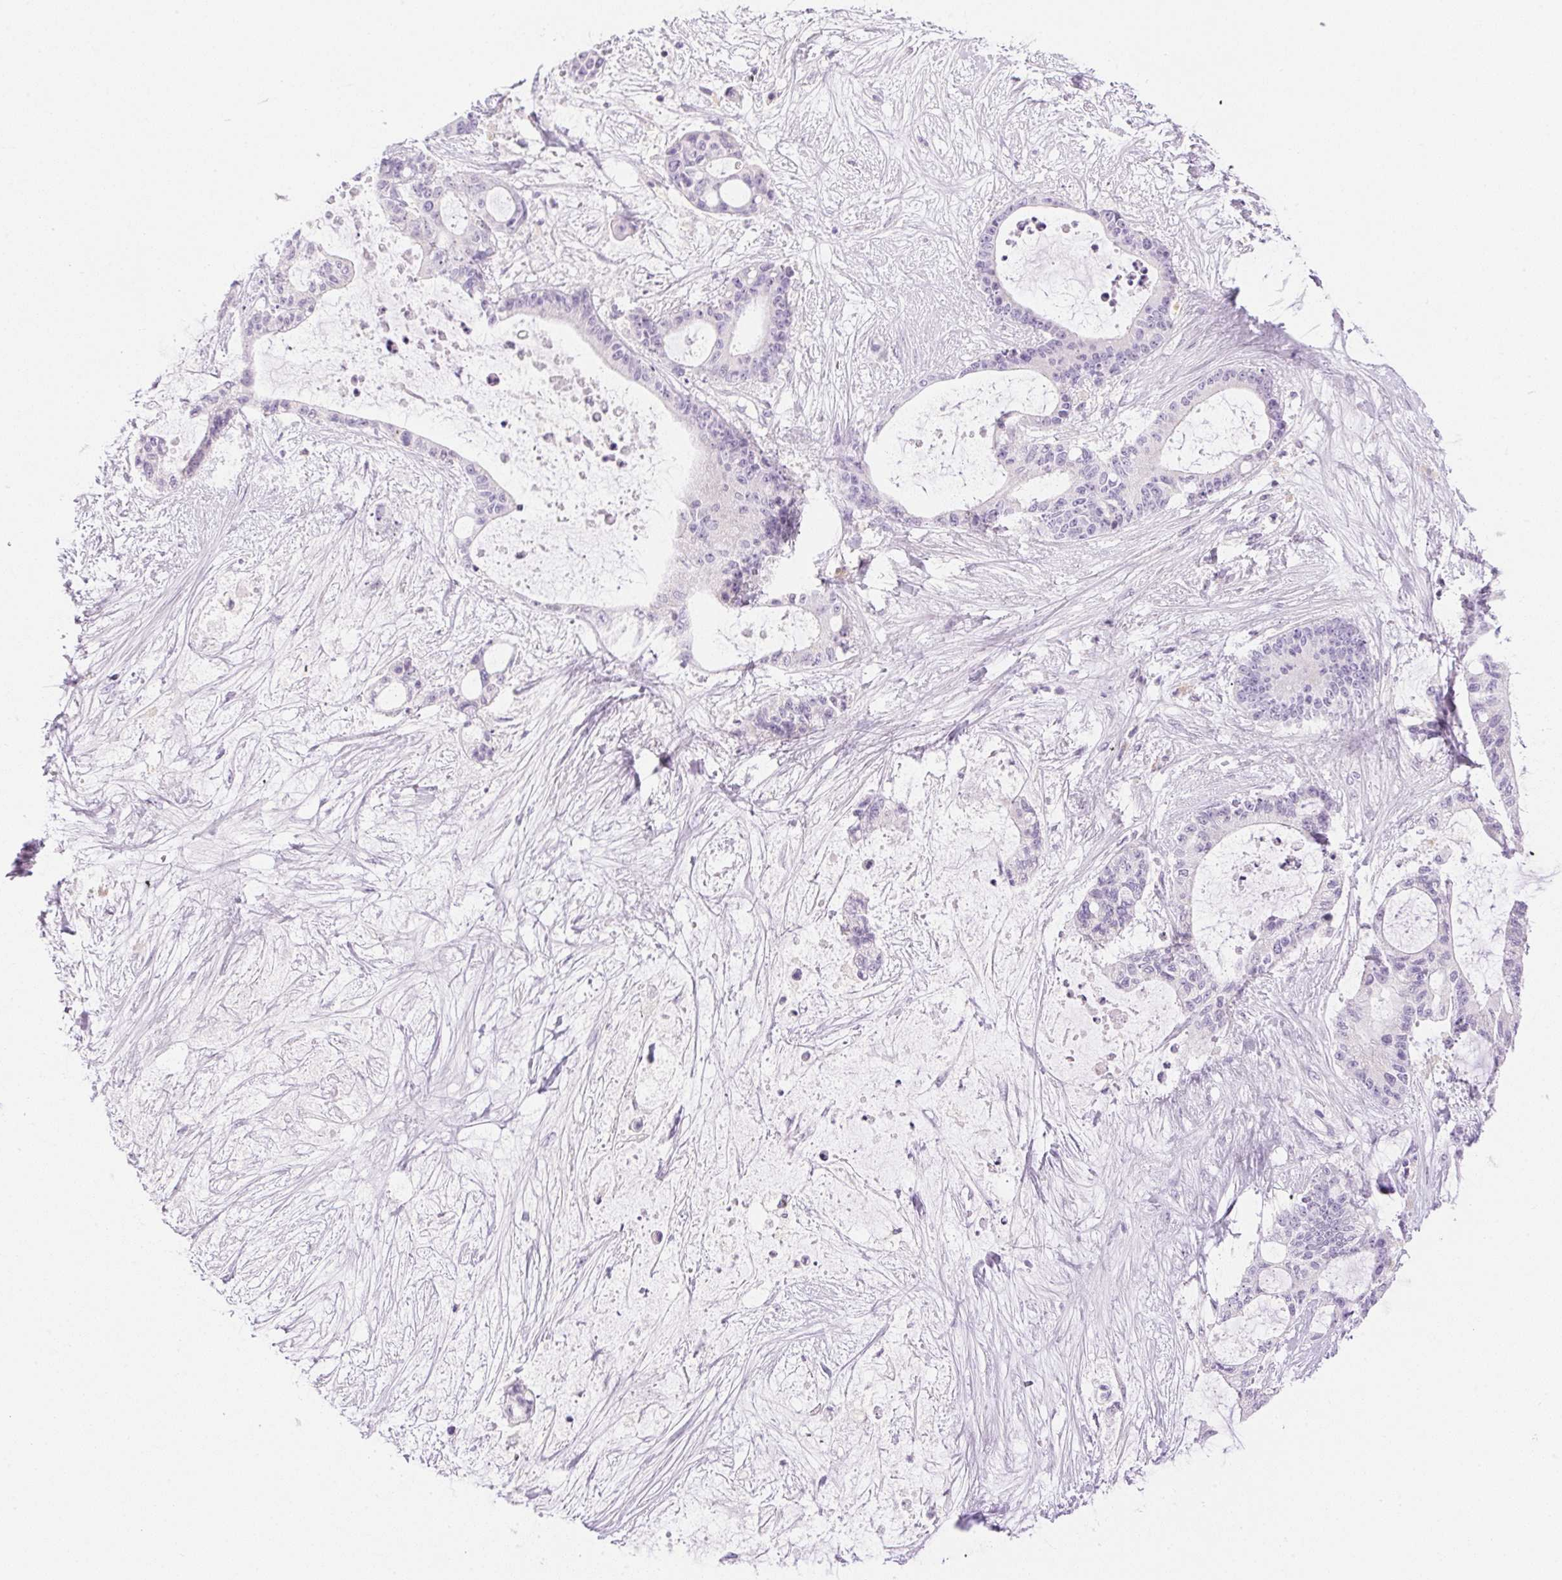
{"staining": {"intensity": "negative", "quantity": "none", "location": "none"}, "tissue": "liver cancer", "cell_type": "Tumor cells", "image_type": "cancer", "snomed": [{"axis": "morphology", "description": "Normal tissue, NOS"}, {"axis": "morphology", "description": "Cholangiocarcinoma"}, {"axis": "topography", "description": "Liver"}, {"axis": "topography", "description": "Peripheral nerve tissue"}], "caption": "The immunohistochemistry photomicrograph has no significant staining in tumor cells of liver cholangiocarcinoma tissue.", "gene": "ATP6V1G3", "patient": {"sex": "female", "age": 73}}